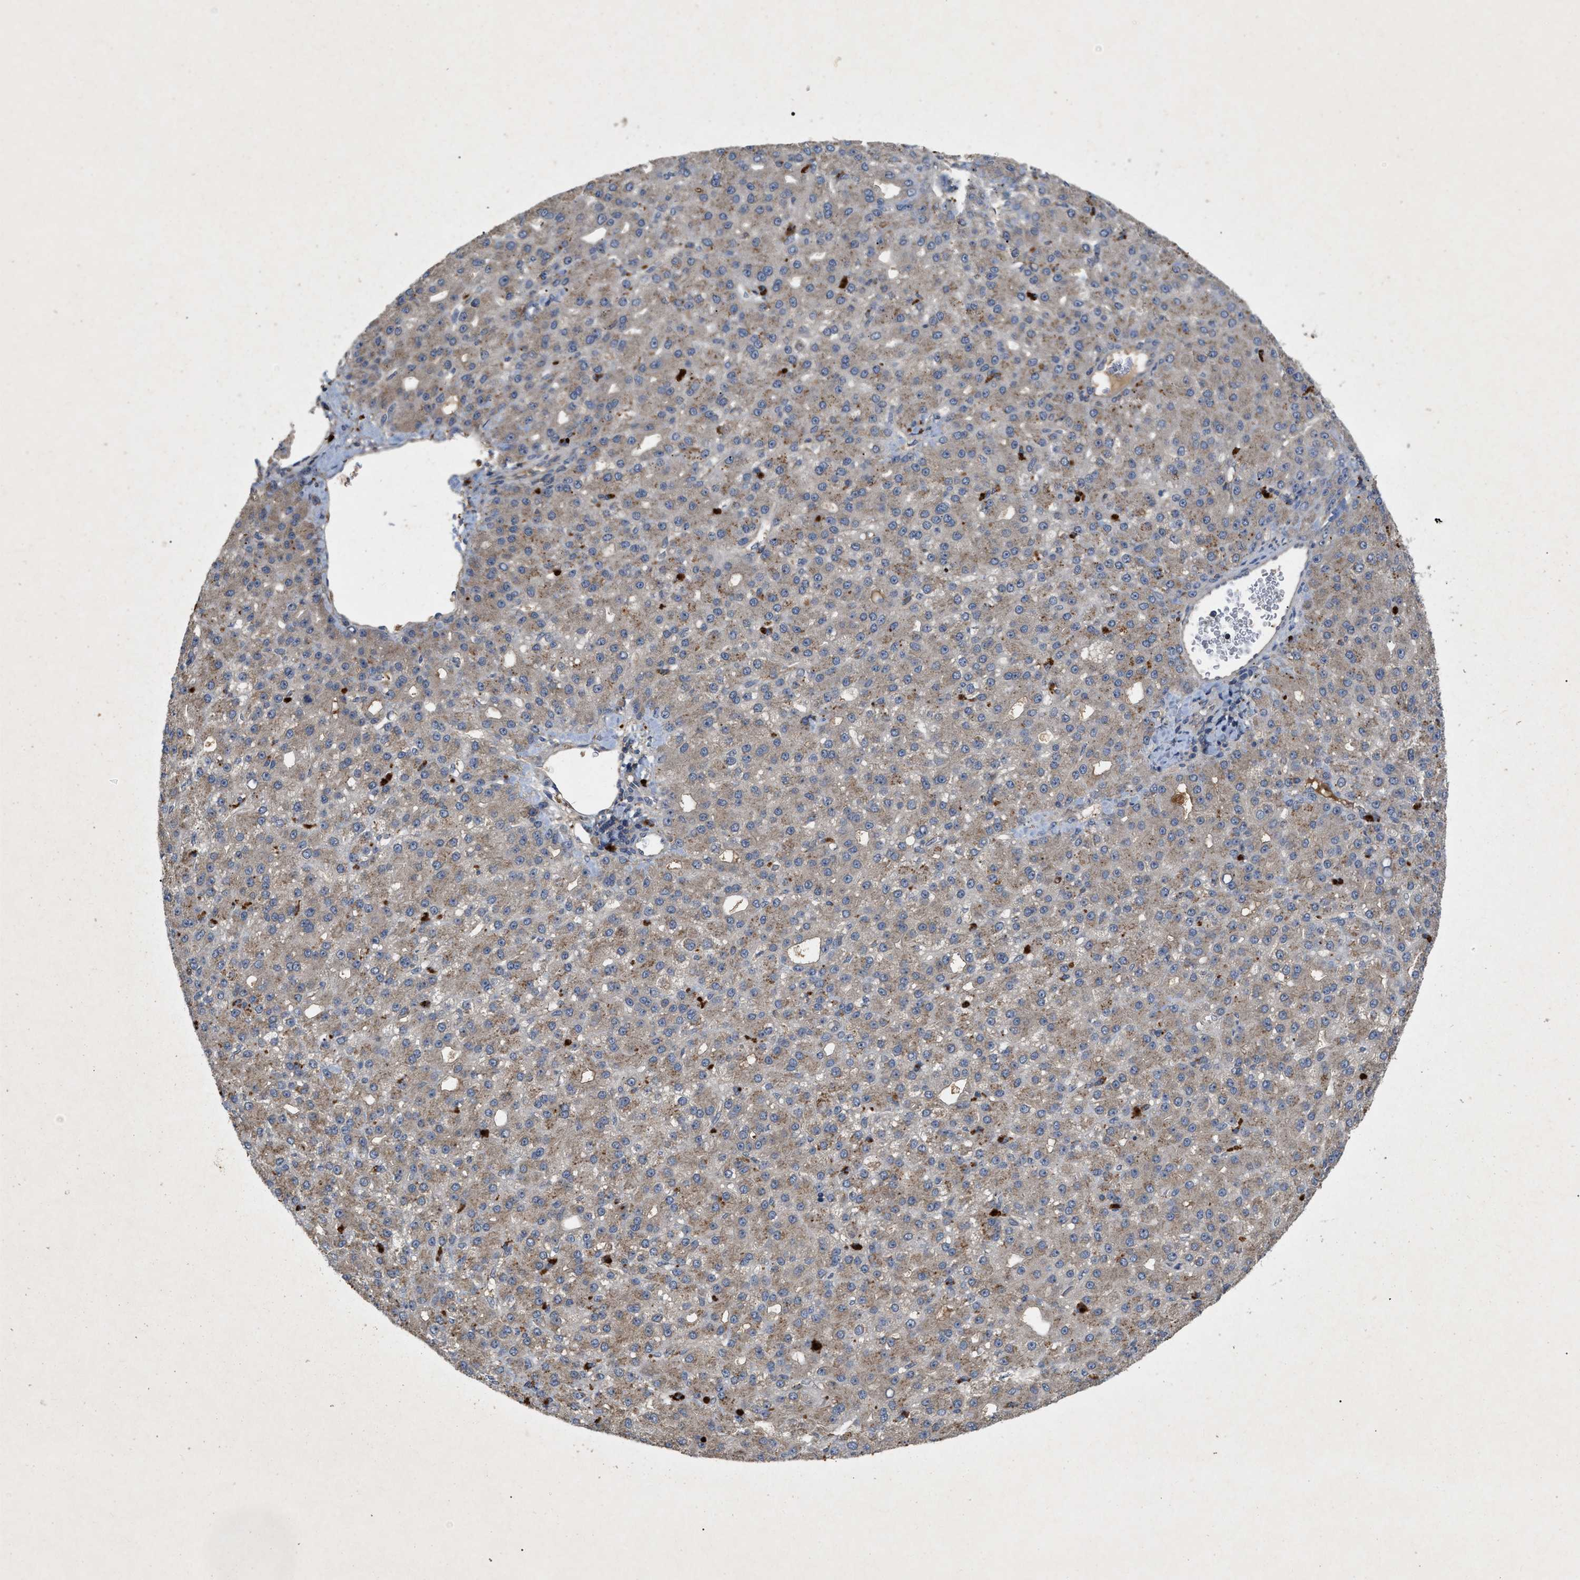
{"staining": {"intensity": "weak", "quantity": "<25%", "location": "cytoplasmic/membranous"}, "tissue": "liver cancer", "cell_type": "Tumor cells", "image_type": "cancer", "snomed": [{"axis": "morphology", "description": "Carcinoma, Hepatocellular, NOS"}, {"axis": "topography", "description": "Liver"}], "caption": "The micrograph shows no significant positivity in tumor cells of liver hepatocellular carcinoma. (Immunohistochemistry, brightfield microscopy, high magnification).", "gene": "LPAR2", "patient": {"sex": "male", "age": 67}}